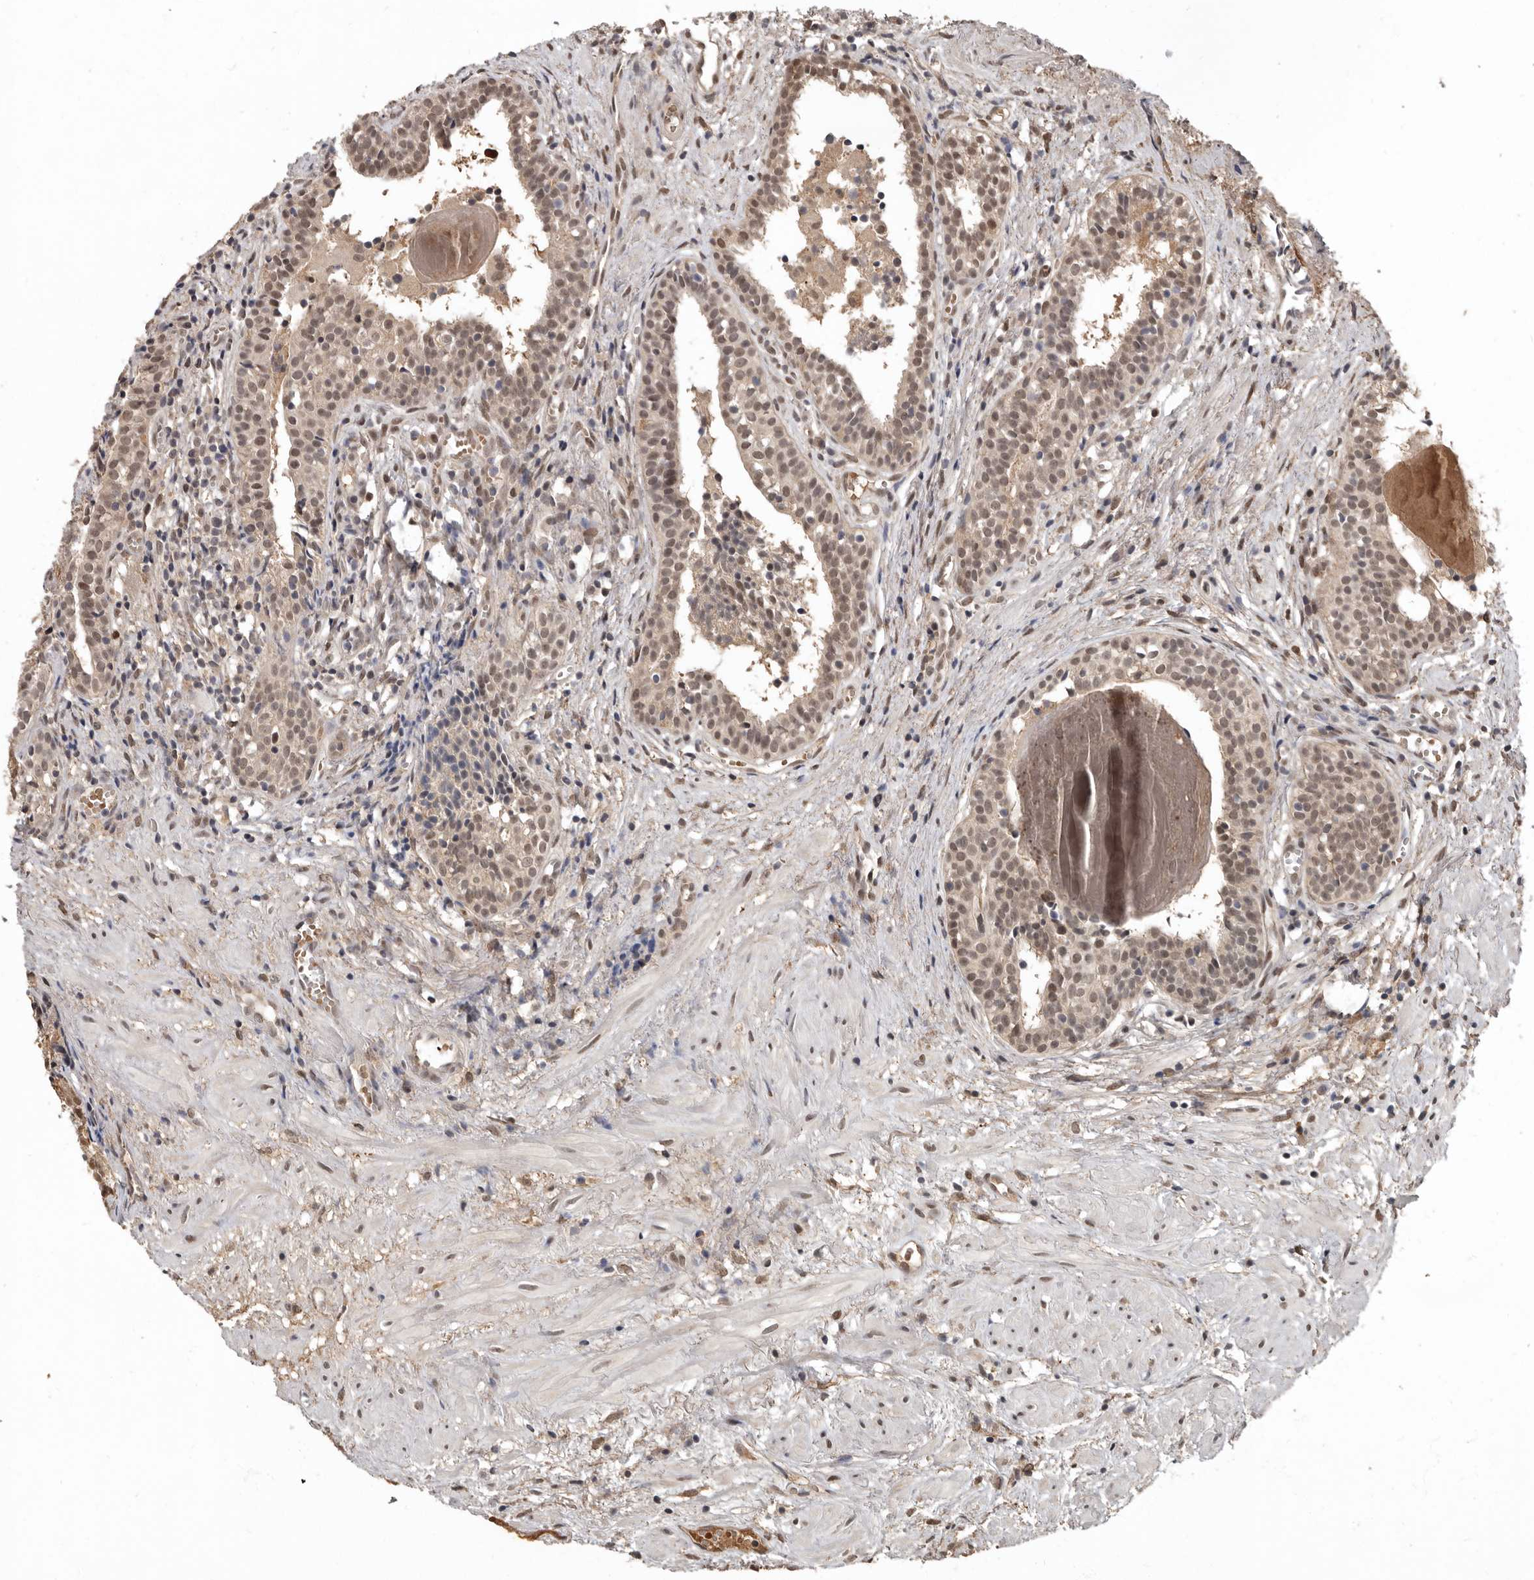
{"staining": {"intensity": "moderate", "quantity": ">75%", "location": "cytoplasmic/membranous,nuclear"}, "tissue": "prostate cancer", "cell_type": "Tumor cells", "image_type": "cancer", "snomed": [{"axis": "morphology", "description": "Adenocarcinoma, Low grade"}, {"axis": "topography", "description": "Prostate"}], "caption": "Prostate low-grade adenocarcinoma stained with immunohistochemistry (IHC) demonstrates moderate cytoplasmic/membranous and nuclear positivity in approximately >75% of tumor cells.", "gene": "LRGUK", "patient": {"sex": "male", "age": 88}}